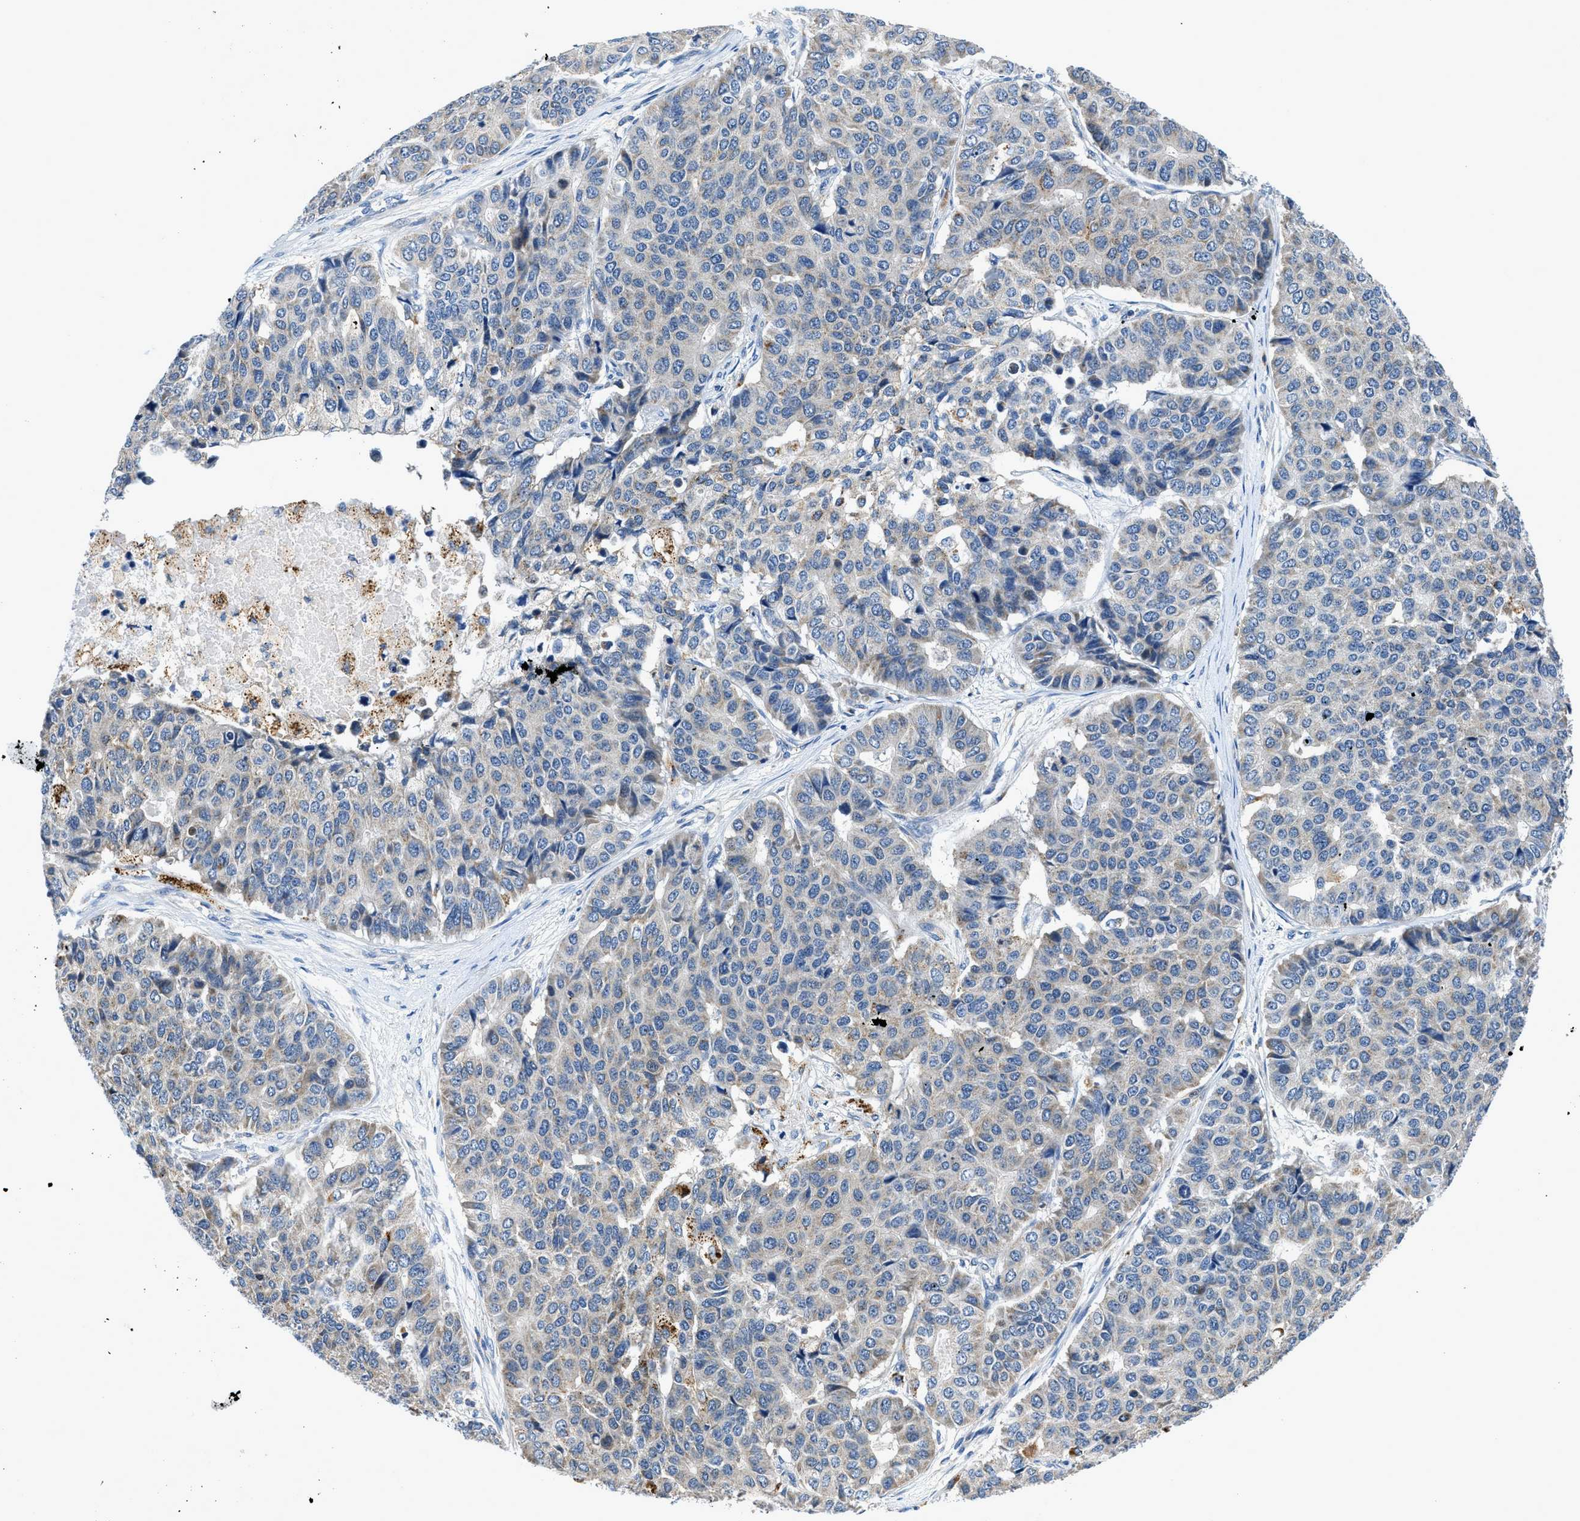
{"staining": {"intensity": "moderate", "quantity": "<25%", "location": "cytoplasmic/membranous"}, "tissue": "pancreatic cancer", "cell_type": "Tumor cells", "image_type": "cancer", "snomed": [{"axis": "morphology", "description": "Adenocarcinoma, NOS"}, {"axis": "topography", "description": "Pancreas"}], "caption": "Pancreatic adenocarcinoma tissue exhibits moderate cytoplasmic/membranous expression in approximately <25% of tumor cells (brown staining indicates protein expression, while blue staining denotes nuclei).", "gene": "ADGRE3", "patient": {"sex": "male", "age": 50}}